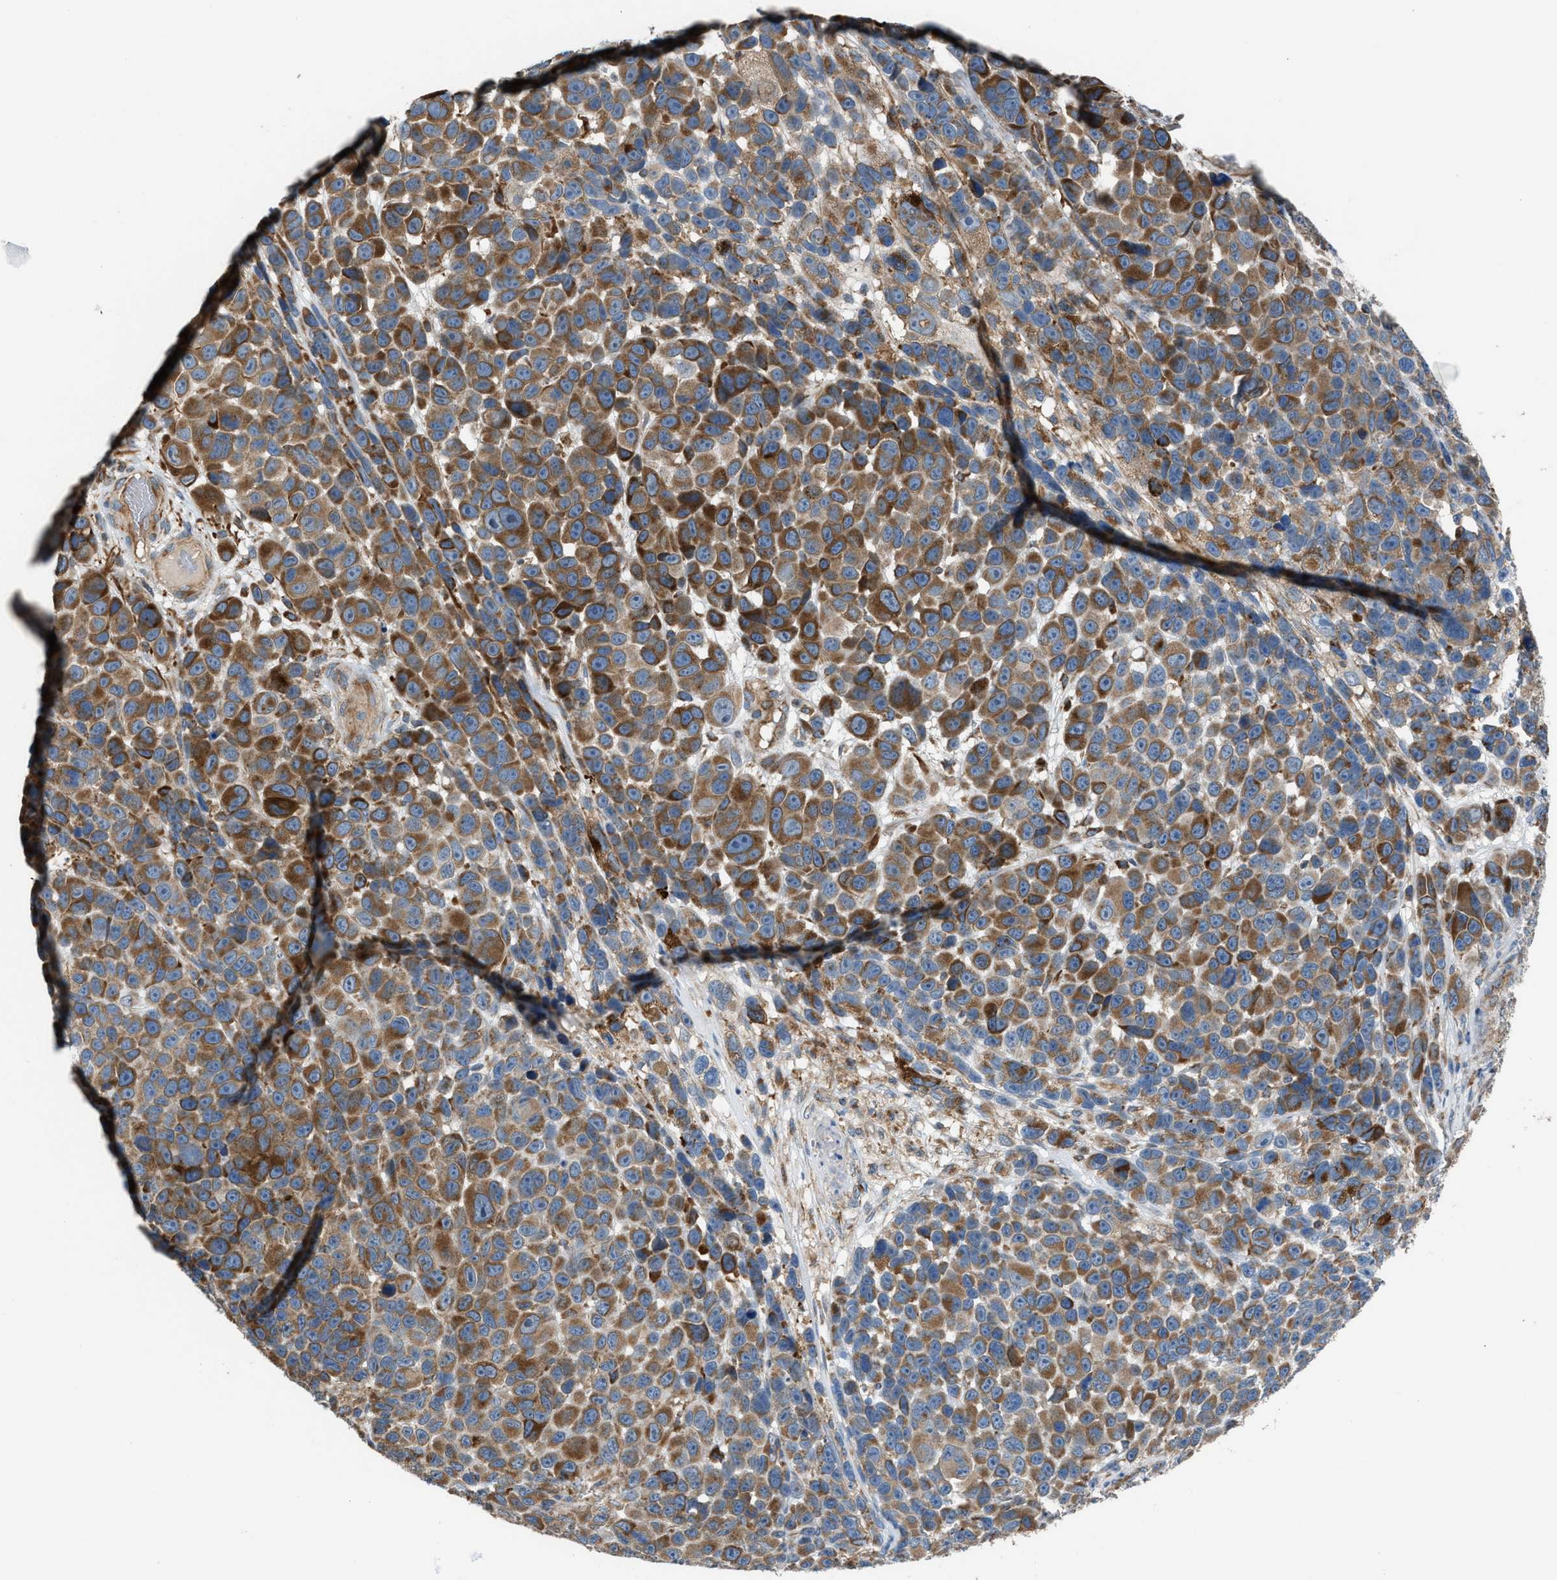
{"staining": {"intensity": "moderate", "quantity": ">75%", "location": "cytoplasmic/membranous"}, "tissue": "melanoma", "cell_type": "Tumor cells", "image_type": "cancer", "snomed": [{"axis": "morphology", "description": "Malignant melanoma, NOS"}, {"axis": "topography", "description": "Skin"}], "caption": "A high-resolution histopathology image shows IHC staining of melanoma, which shows moderate cytoplasmic/membranous positivity in approximately >75% of tumor cells.", "gene": "SLC10A3", "patient": {"sex": "male", "age": 53}}